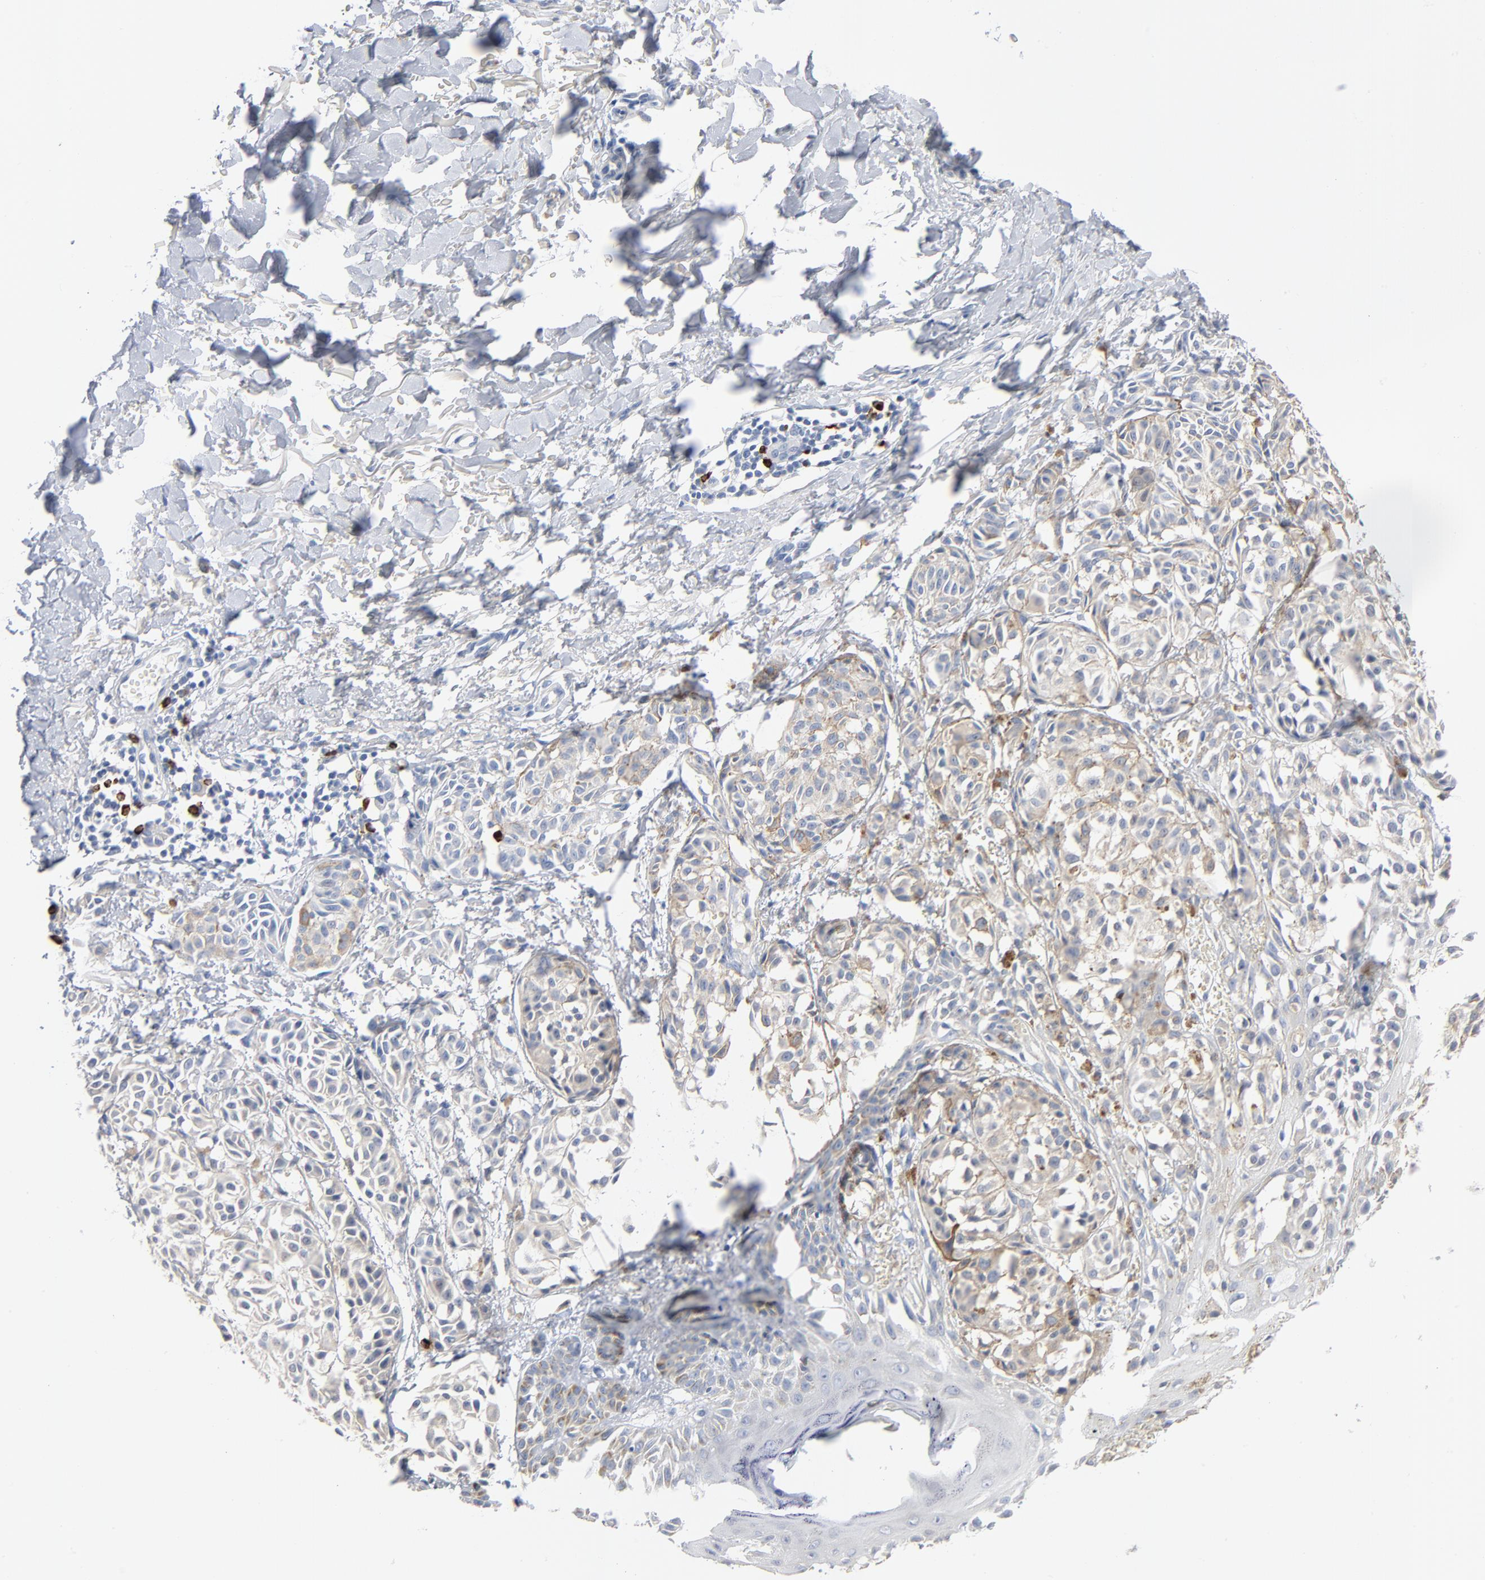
{"staining": {"intensity": "negative", "quantity": "none", "location": "none"}, "tissue": "melanoma", "cell_type": "Tumor cells", "image_type": "cancer", "snomed": [{"axis": "morphology", "description": "Malignant melanoma, NOS"}, {"axis": "topography", "description": "Skin"}], "caption": "DAB (3,3'-diaminobenzidine) immunohistochemical staining of melanoma shows no significant positivity in tumor cells. Nuclei are stained in blue.", "gene": "GZMB", "patient": {"sex": "male", "age": 76}}